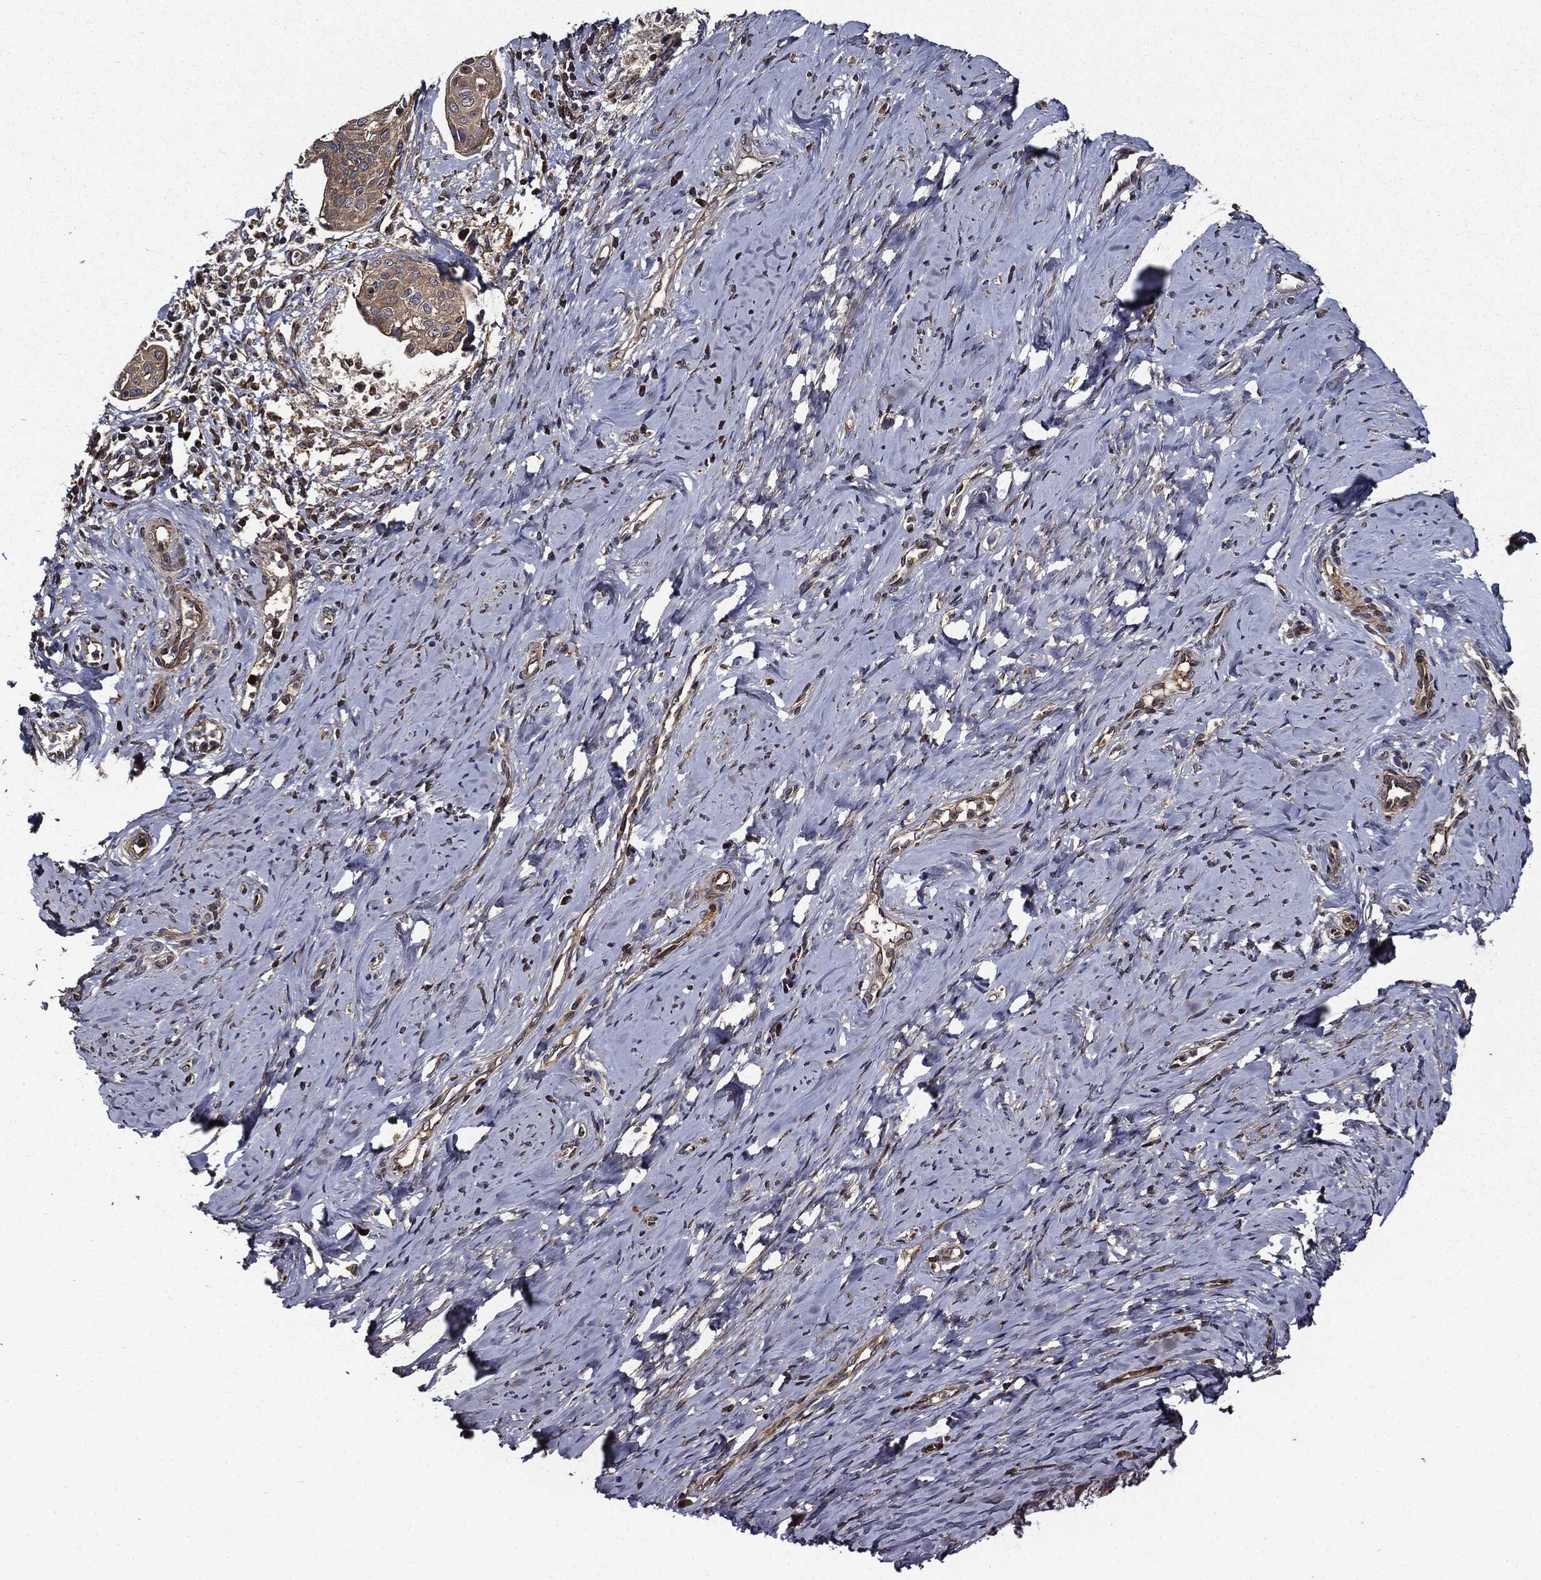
{"staining": {"intensity": "weak", "quantity": "25%-75%", "location": "cytoplasmic/membranous"}, "tissue": "cervical cancer", "cell_type": "Tumor cells", "image_type": "cancer", "snomed": [{"axis": "morphology", "description": "Squamous cell carcinoma, NOS"}, {"axis": "topography", "description": "Cervix"}], "caption": "A low amount of weak cytoplasmic/membranous positivity is identified in about 25%-75% of tumor cells in cervical cancer tissue.", "gene": "HTT", "patient": {"sex": "female", "age": 51}}